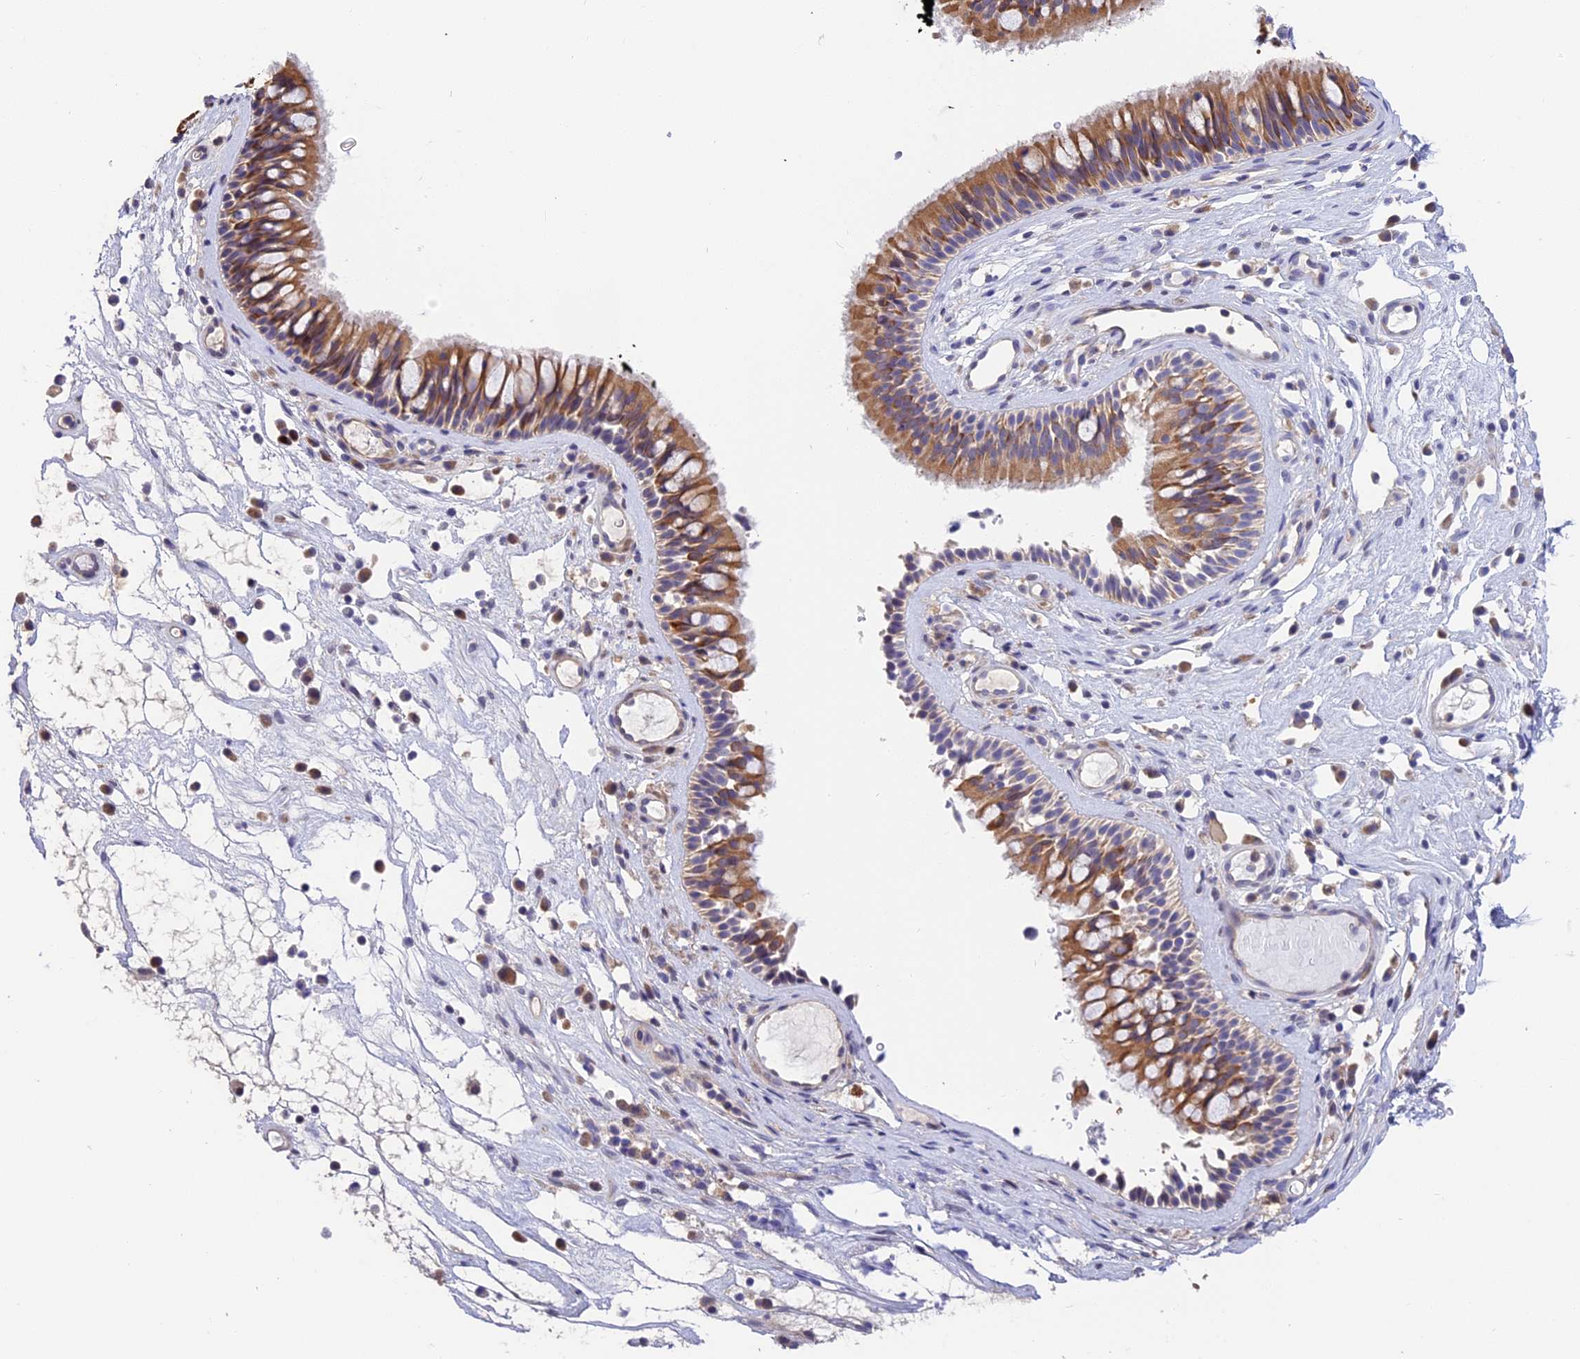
{"staining": {"intensity": "moderate", "quantity": ">75%", "location": "cytoplasmic/membranous"}, "tissue": "nasopharynx", "cell_type": "Respiratory epithelial cells", "image_type": "normal", "snomed": [{"axis": "morphology", "description": "Normal tissue, NOS"}, {"axis": "morphology", "description": "Inflammation, NOS"}, {"axis": "morphology", "description": "Malignant melanoma, Metastatic site"}, {"axis": "topography", "description": "Nasopharynx"}], "caption": "High-magnification brightfield microscopy of benign nasopharynx stained with DAB (brown) and counterstained with hematoxylin (blue). respiratory epithelial cells exhibit moderate cytoplasmic/membranous staining is appreciated in approximately>75% of cells.", "gene": "BSCL2", "patient": {"sex": "male", "age": 70}}